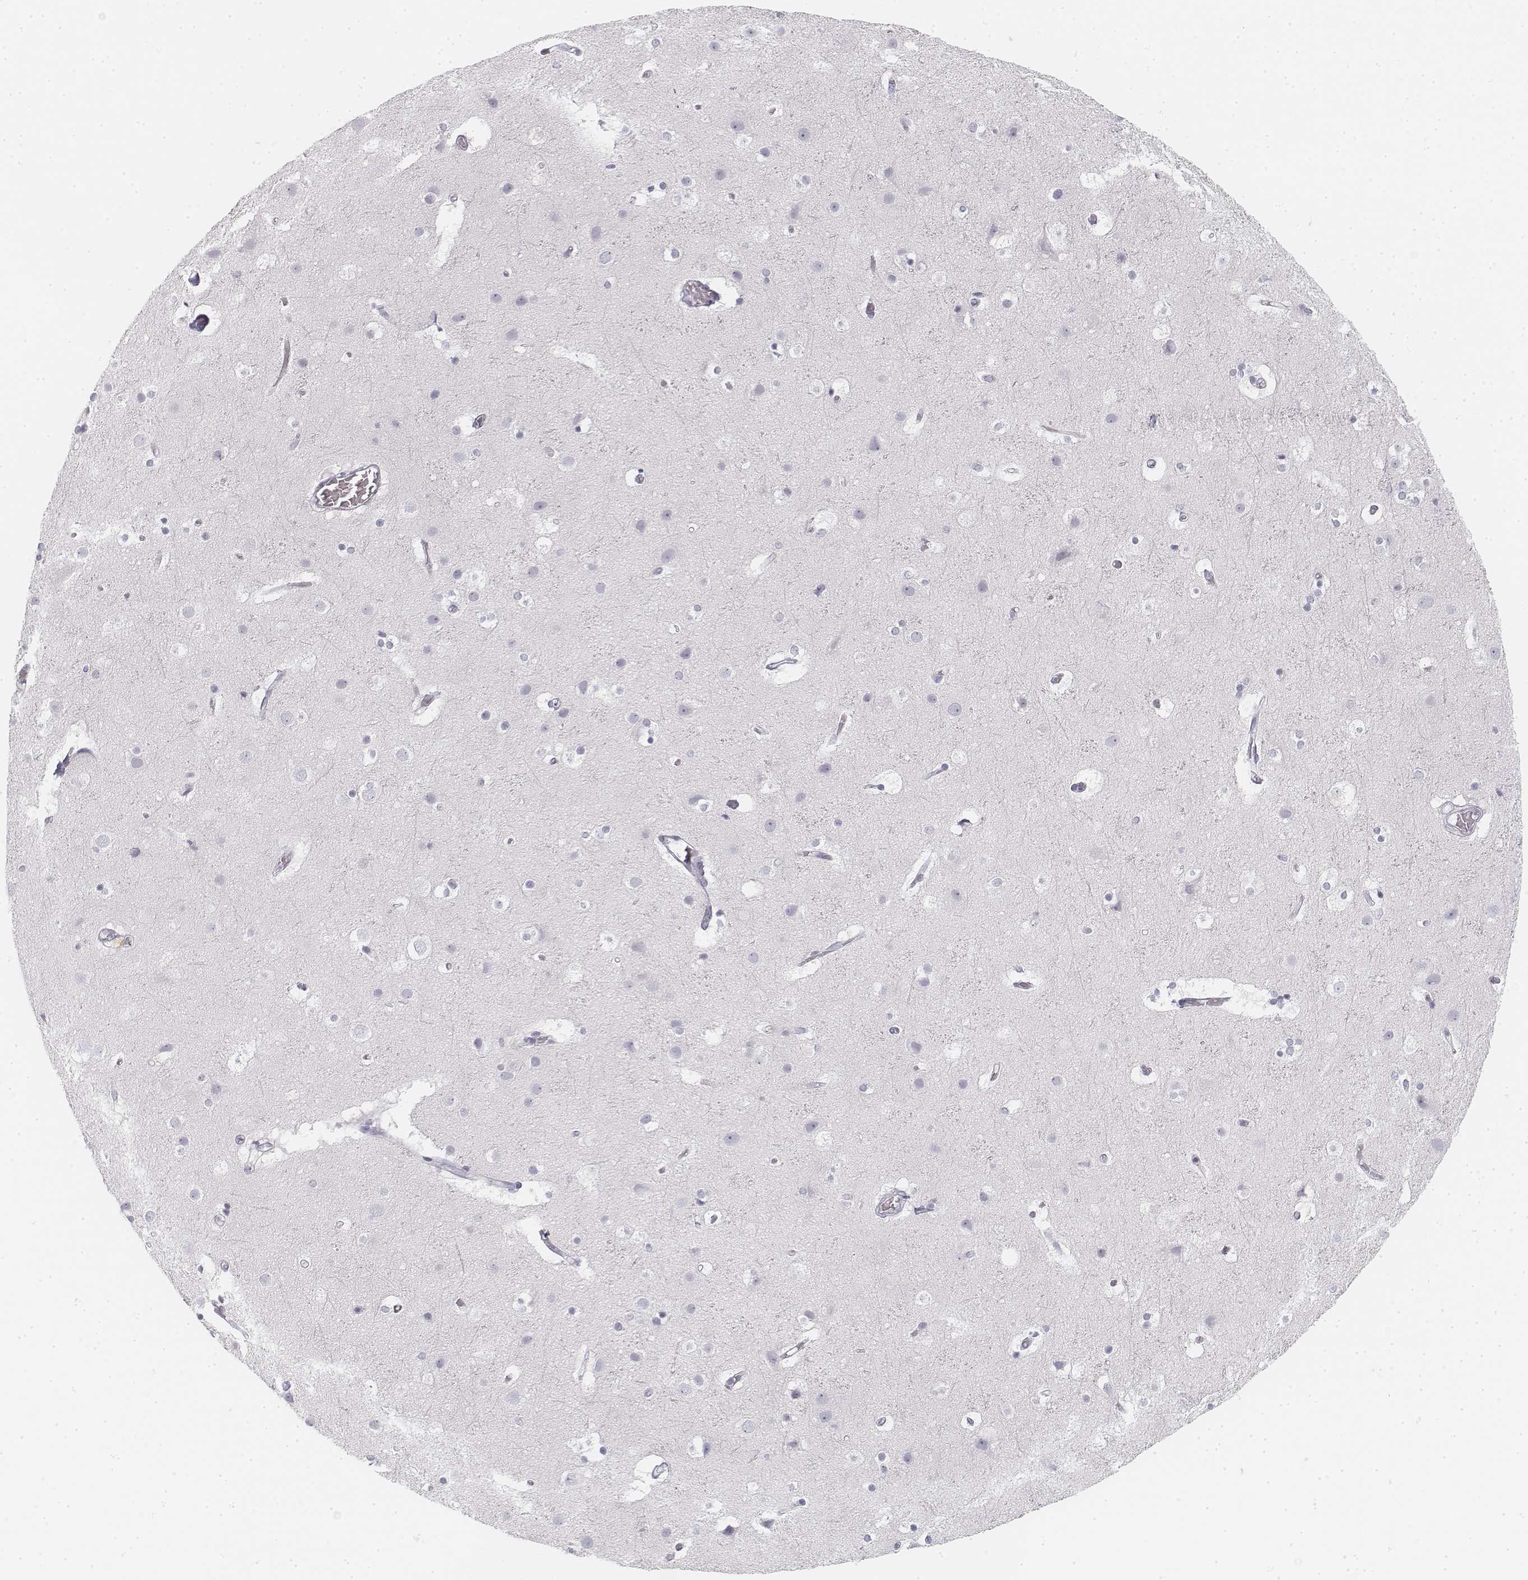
{"staining": {"intensity": "negative", "quantity": "none", "location": "none"}, "tissue": "cerebral cortex", "cell_type": "Endothelial cells", "image_type": "normal", "snomed": [{"axis": "morphology", "description": "Normal tissue, NOS"}, {"axis": "topography", "description": "Cerebral cortex"}], "caption": "DAB (3,3'-diaminobenzidine) immunohistochemical staining of normal human cerebral cortex displays no significant staining in endothelial cells. (DAB immunohistochemistry visualized using brightfield microscopy, high magnification).", "gene": "KRT25", "patient": {"sex": "female", "age": 52}}